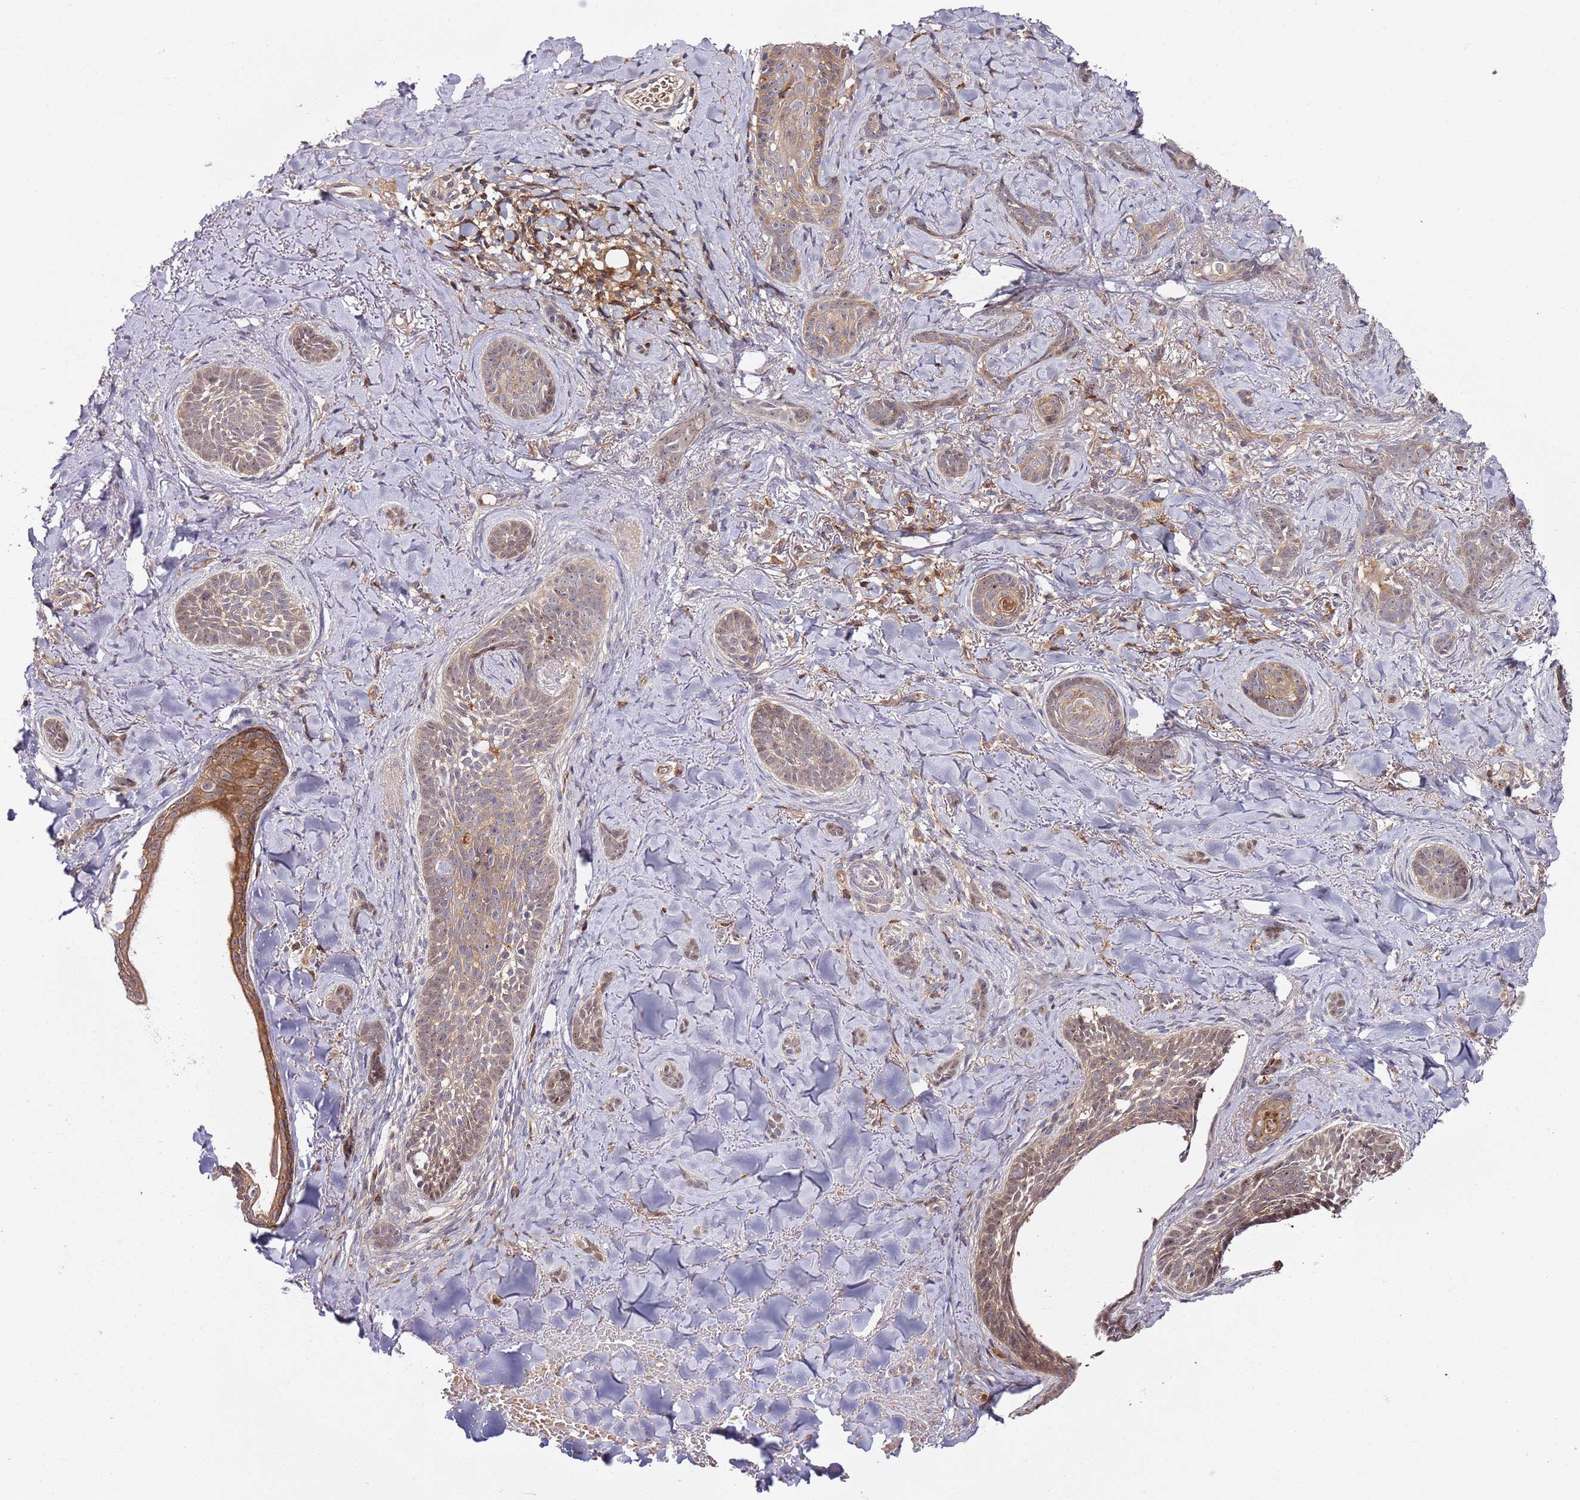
{"staining": {"intensity": "weak", "quantity": ">75%", "location": "cytoplasmic/membranous"}, "tissue": "skin cancer", "cell_type": "Tumor cells", "image_type": "cancer", "snomed": [{"axis": "morphology", "description": "Basal cell carcinoma"}, {"axis": "topography", "description": "Skin"}], "caption": "High-magnification brightfield microscopy of basal cell carcinoma (skin) stained with DAB (brown) and counterstained with hematoxylin (blue). tumor cells exhibit weak cytoplasmic/membranous staining is appreciated in about>75% of cells. The staining is performed using DAB (3,3'-diaminobenzidine) brown chromogen to label protein expression. The nuclei are counter-stained blue using hematoxylin.", "gene": "PRMT7", "patient": {"sex": "female", "age": 55}}